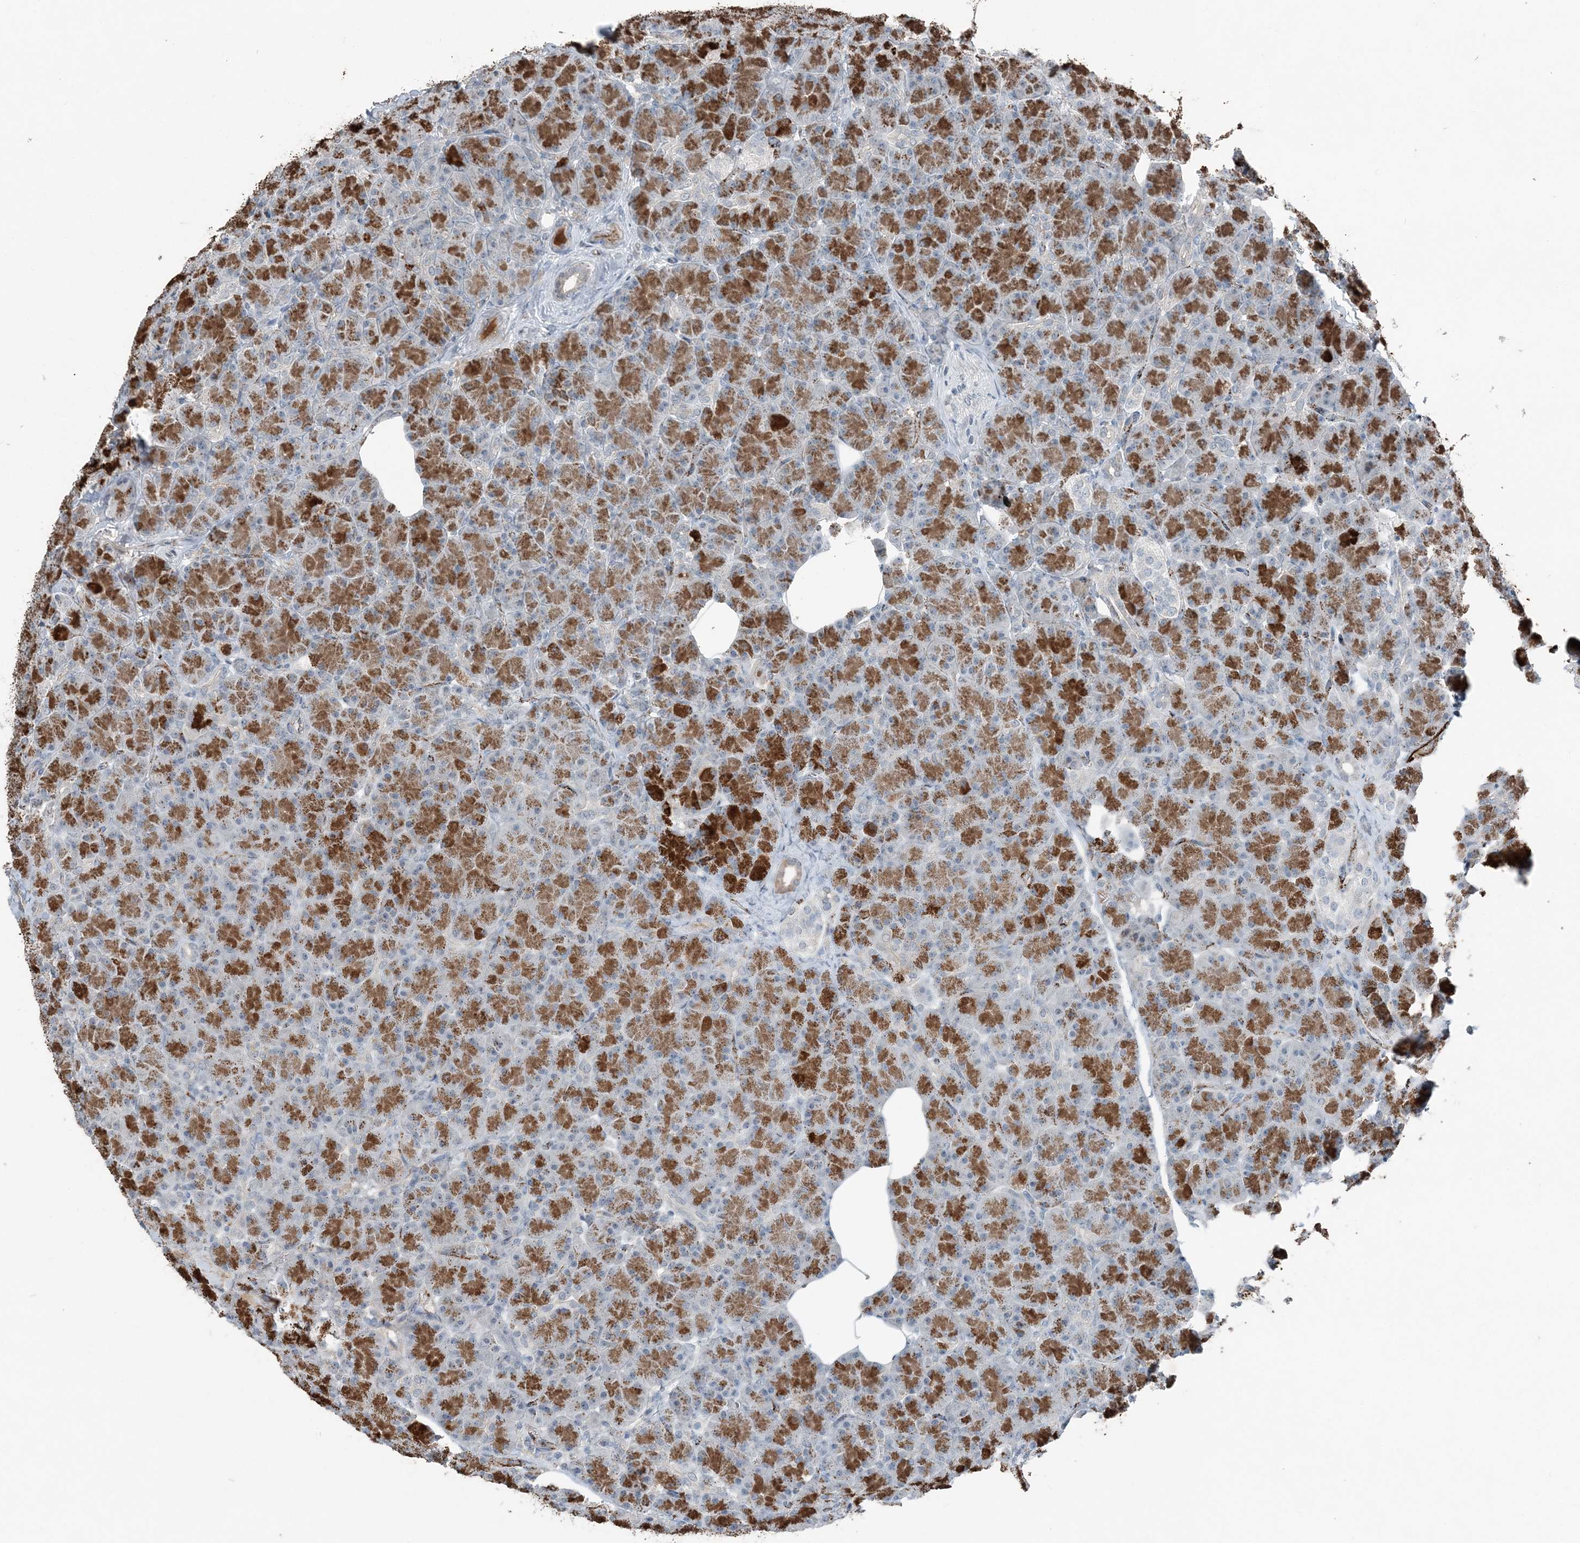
{"staining": {"intensity": "strong", "quantity": ">75%", "location": "cytoplasmic/membranous"}, "tissue": "pancreas", "cell_type": "Exocrine glandular cells", "image_type": "normal", "snomed": [{"axis": "morphology", "description": "Normal tissue, NOS"}, {"axis": "topography", "description": "Pancreas"}], "caption": "Normal pancreas was stained to show a protein in brown. There is high levels of strong cytoplasmic/membranous positivity in approximately >75% of exocrine glandular cells.", "gene": "ELOVL7", "patient": {"sex": "female", "age": 43}}